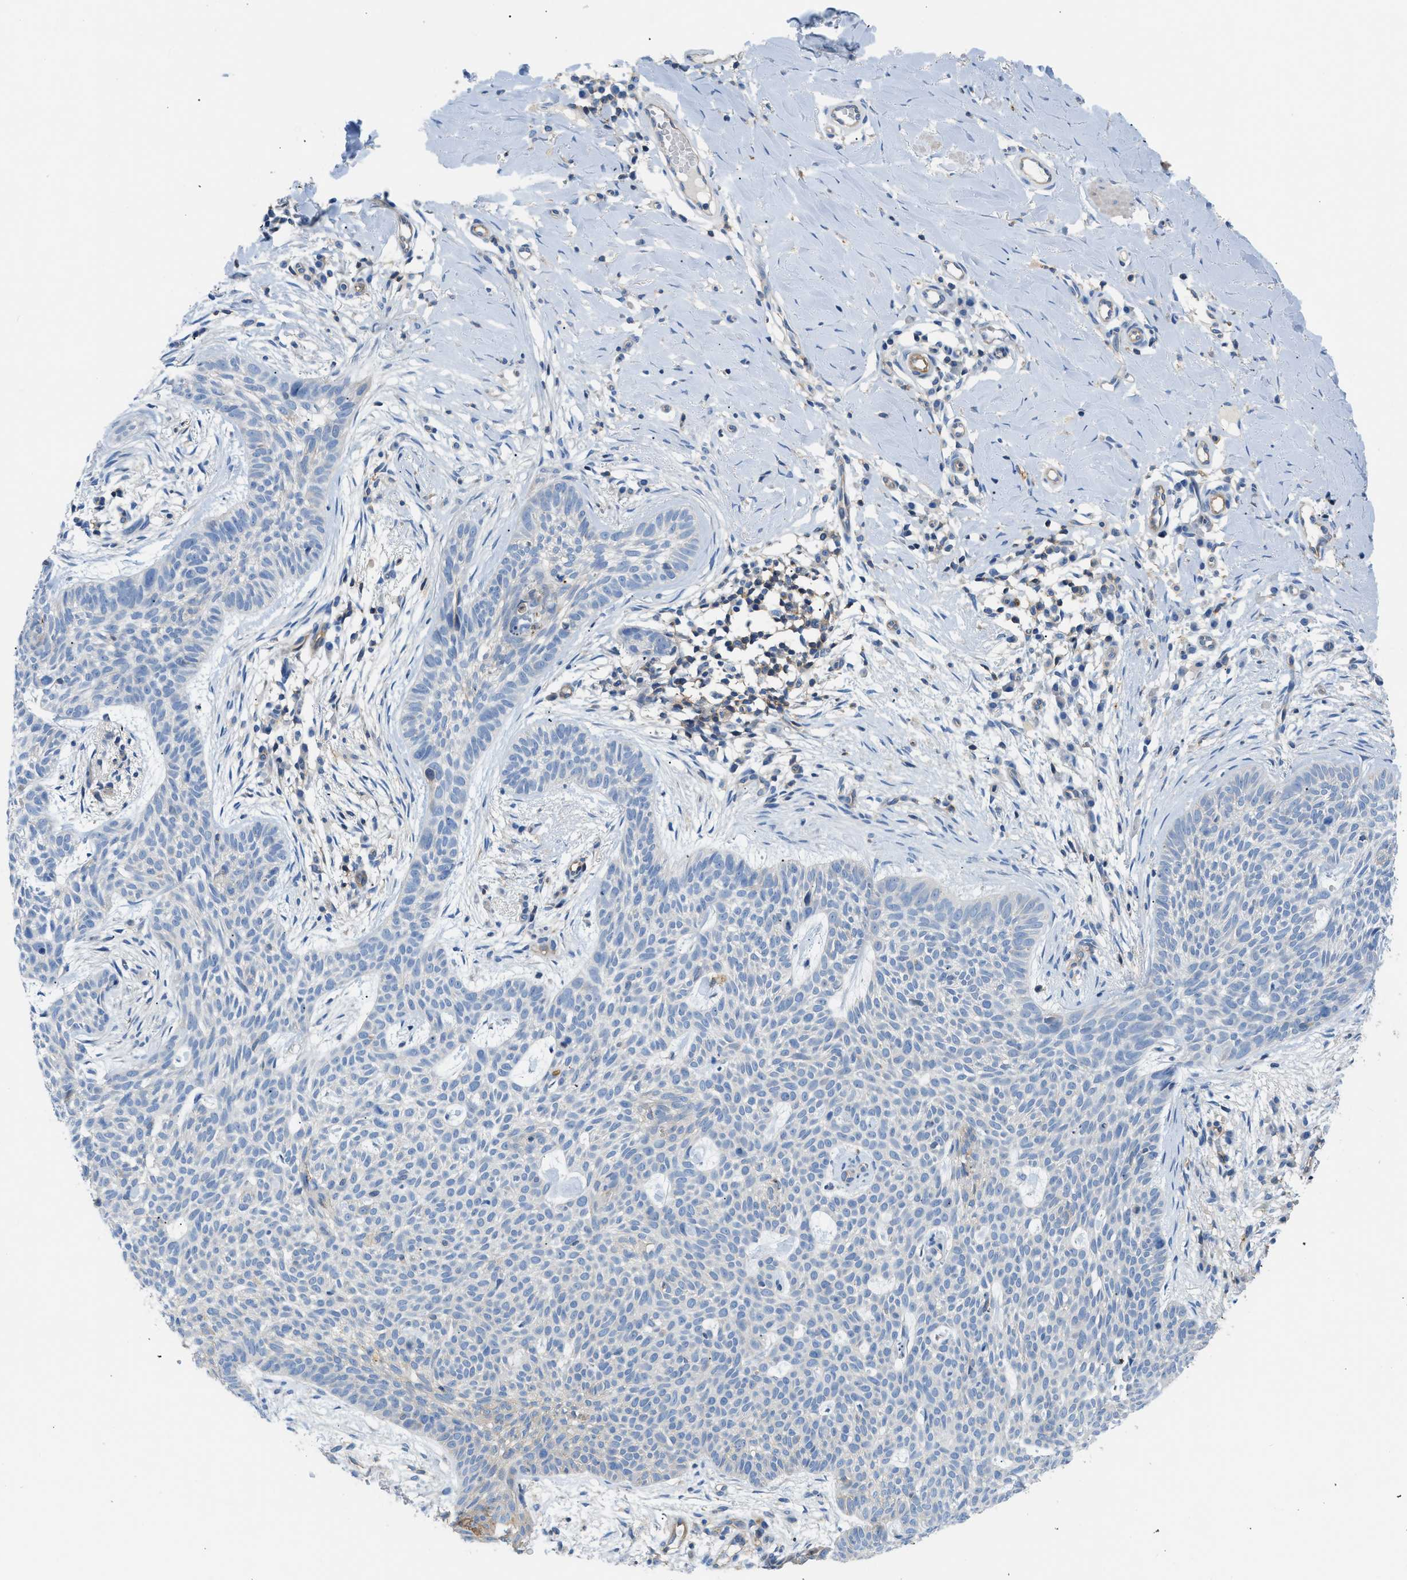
{"staining": {"intensity": "negative", "quantity": "none", "location": "none"}, "tissue": "skin cancer", "cell_type": "Tumor cells", "image_type": "cancer", "snomed": [{"axis": "morphology", "description": "Basal cell carcinoma"}, {"axis": "topography", "description": "Skin"}], "caption": "An immunohistochemistry micrograph of basal cell carcinoma (skin) is shown. There is no staining in tumor cells of basal cell carcinoma (skin).", "gene": "ORAI1", "patient": {"sex": "female", "age": 59}}